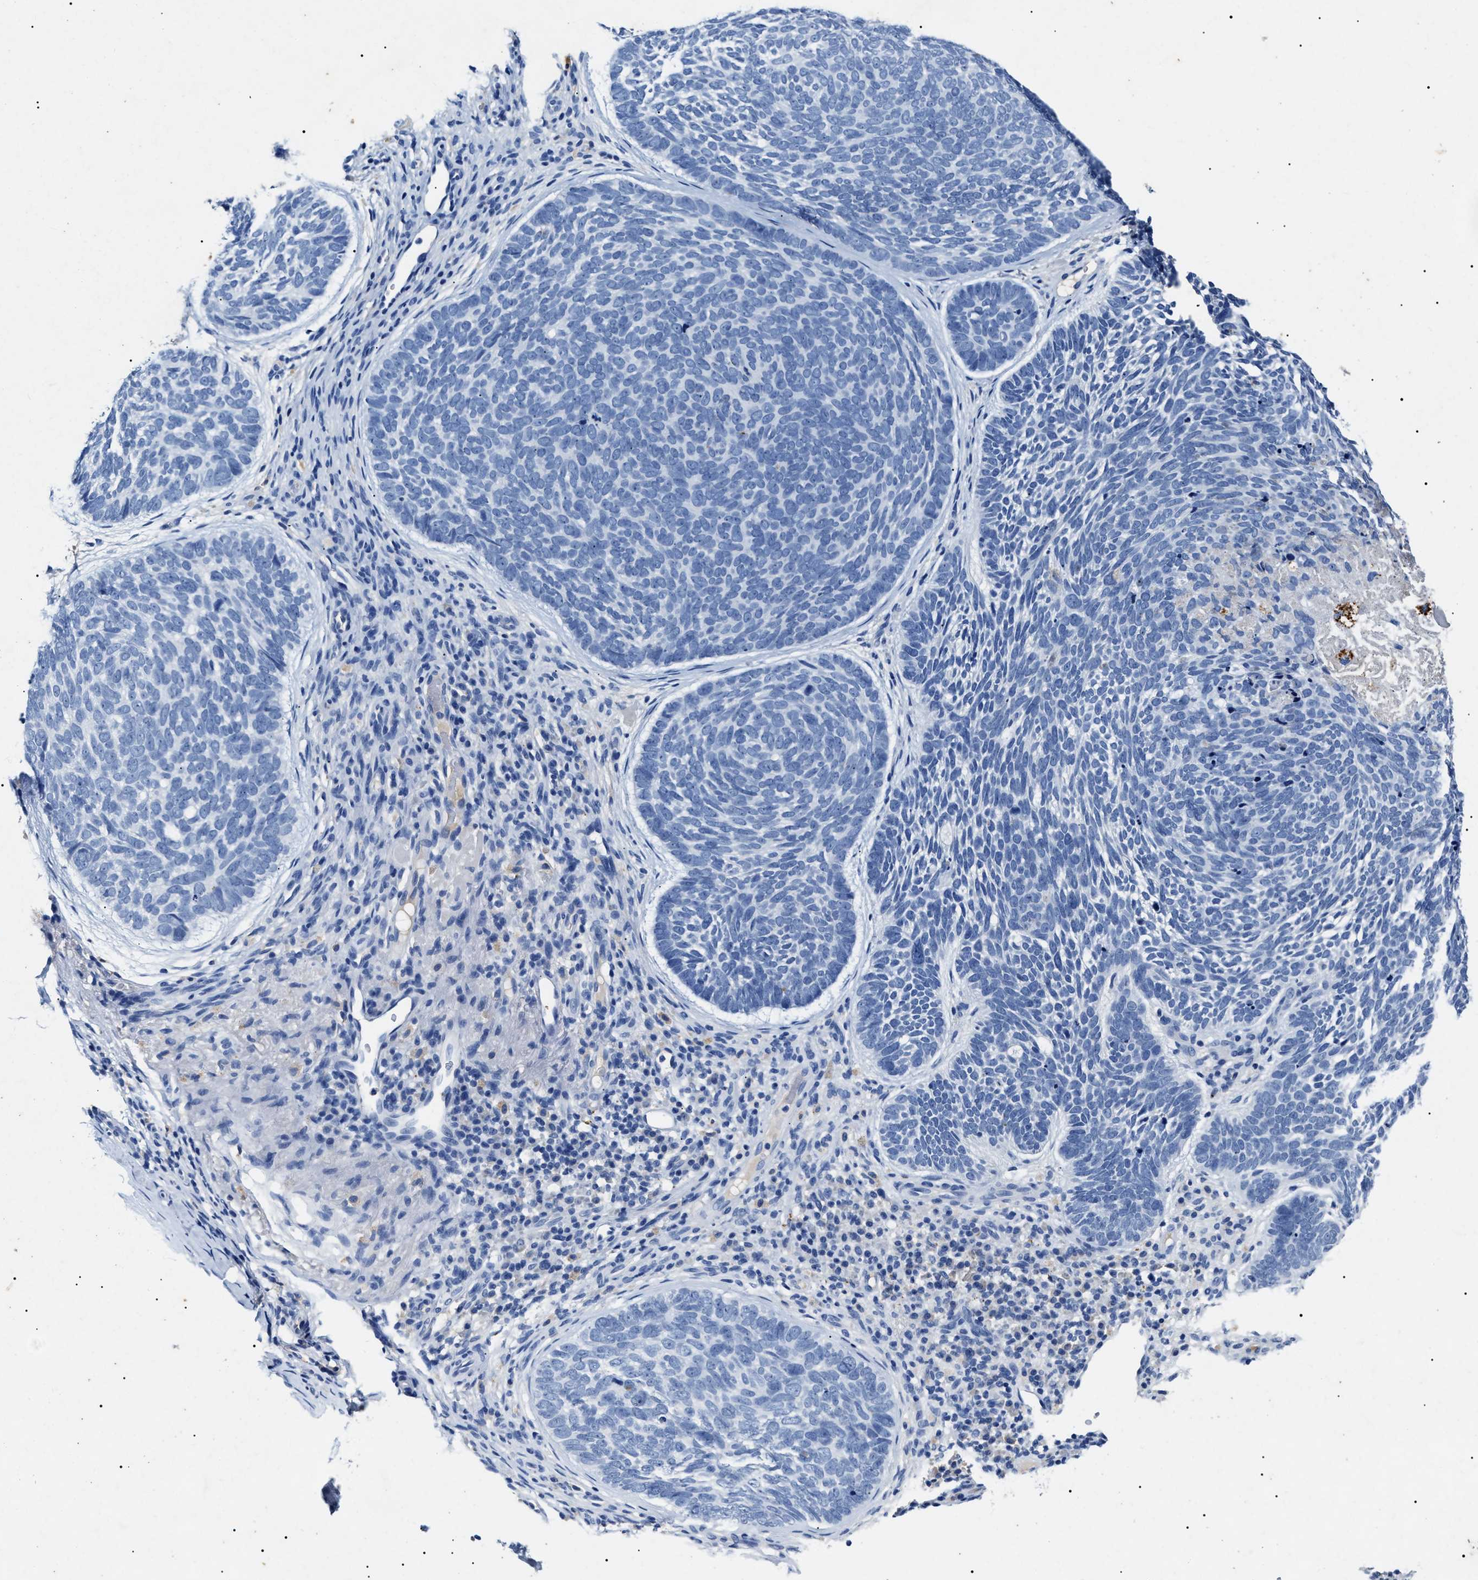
{"staining": {"intensity": "negative", "quantity": "none", "location": "none"}, "tissue": "skin cancer", "cell_type": "Tumor cells", "image_type": "cancer", "snomed": [{"axis": "morphology", "description": "Basal cell carcinoma"}, {"axis": "topography", "description": "Skin"}, {"axis": "topography", "description": "Skin of head"}], "caption": "Immunohistochemistry (IHC) of human skin cancer (basal cell carcinoma) demonstrates no expression in tumor cells. (Stains: DAB (3,3'-diaminobenzidine) immunohistochemistry with hematoxylin counter stain, Microscopy: brightfield microscopy at high magnification).", "gene": "LRRC8E", "patient": {"sex": "female", "age": 85}}